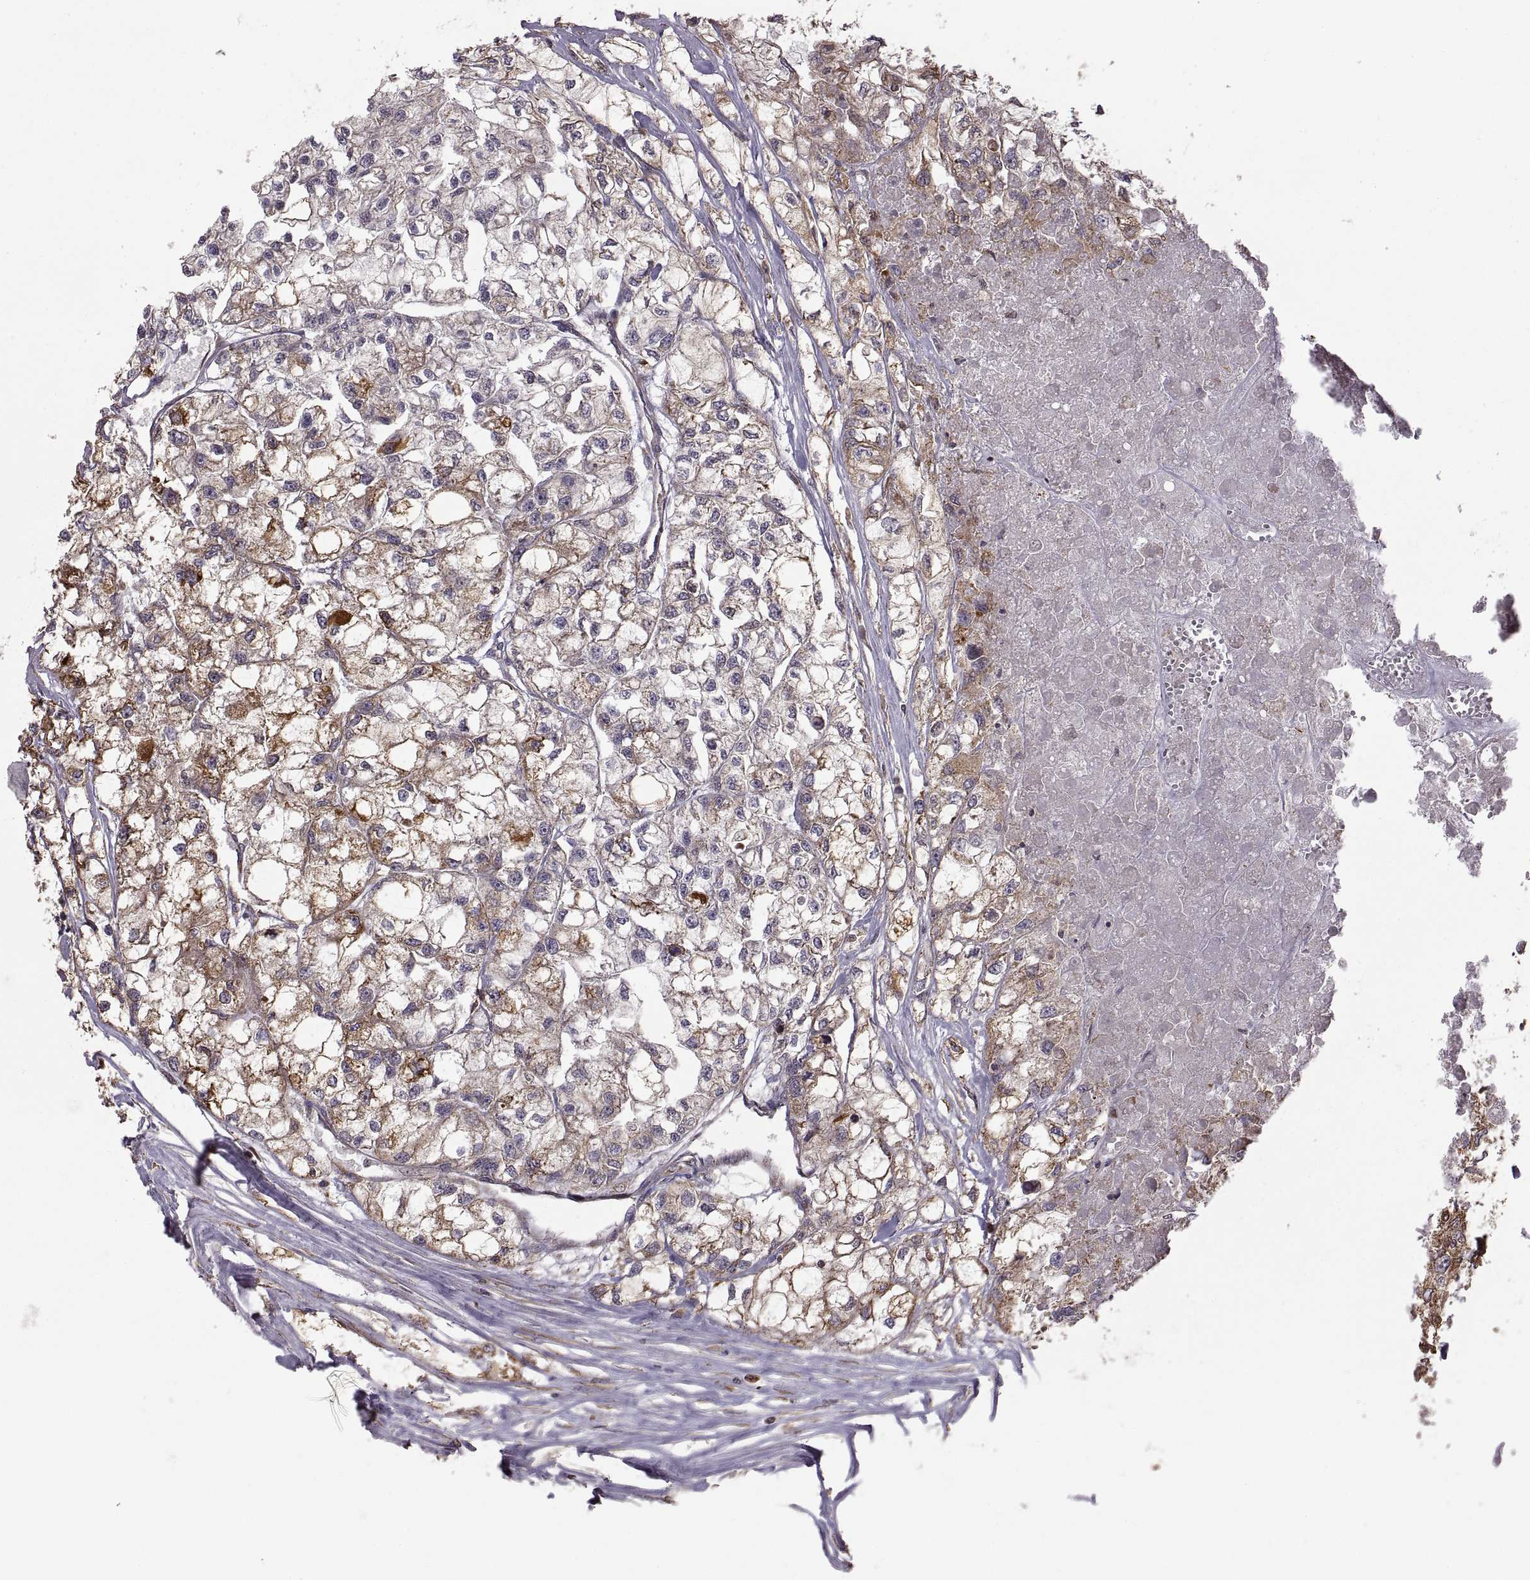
{"staining": {"intensity": "moderate", "quantity": "<25%", "location": "cytoplasmic/membranous"}, "tissue": "renal cancer", "cell_type": "Tumor cells", "image_type": "cancer", "snomed": [{"axis": "morphology", "description": "Adenocarcinoma, NOS"}, {"axis": "topography", "description": "Kidney"}], "caption": "Moderate cytoplasmic/membranous protein staining is present in approximately <25% of tumor cells in adenocarcinoma (renal). The protein of interest is stained brown, and the nuclei are stained in blue (DAB IHC with brightfield microscopy, high magnification).", "gene": "PDIA3", "patient": {"sex": "male", "age": 56}}